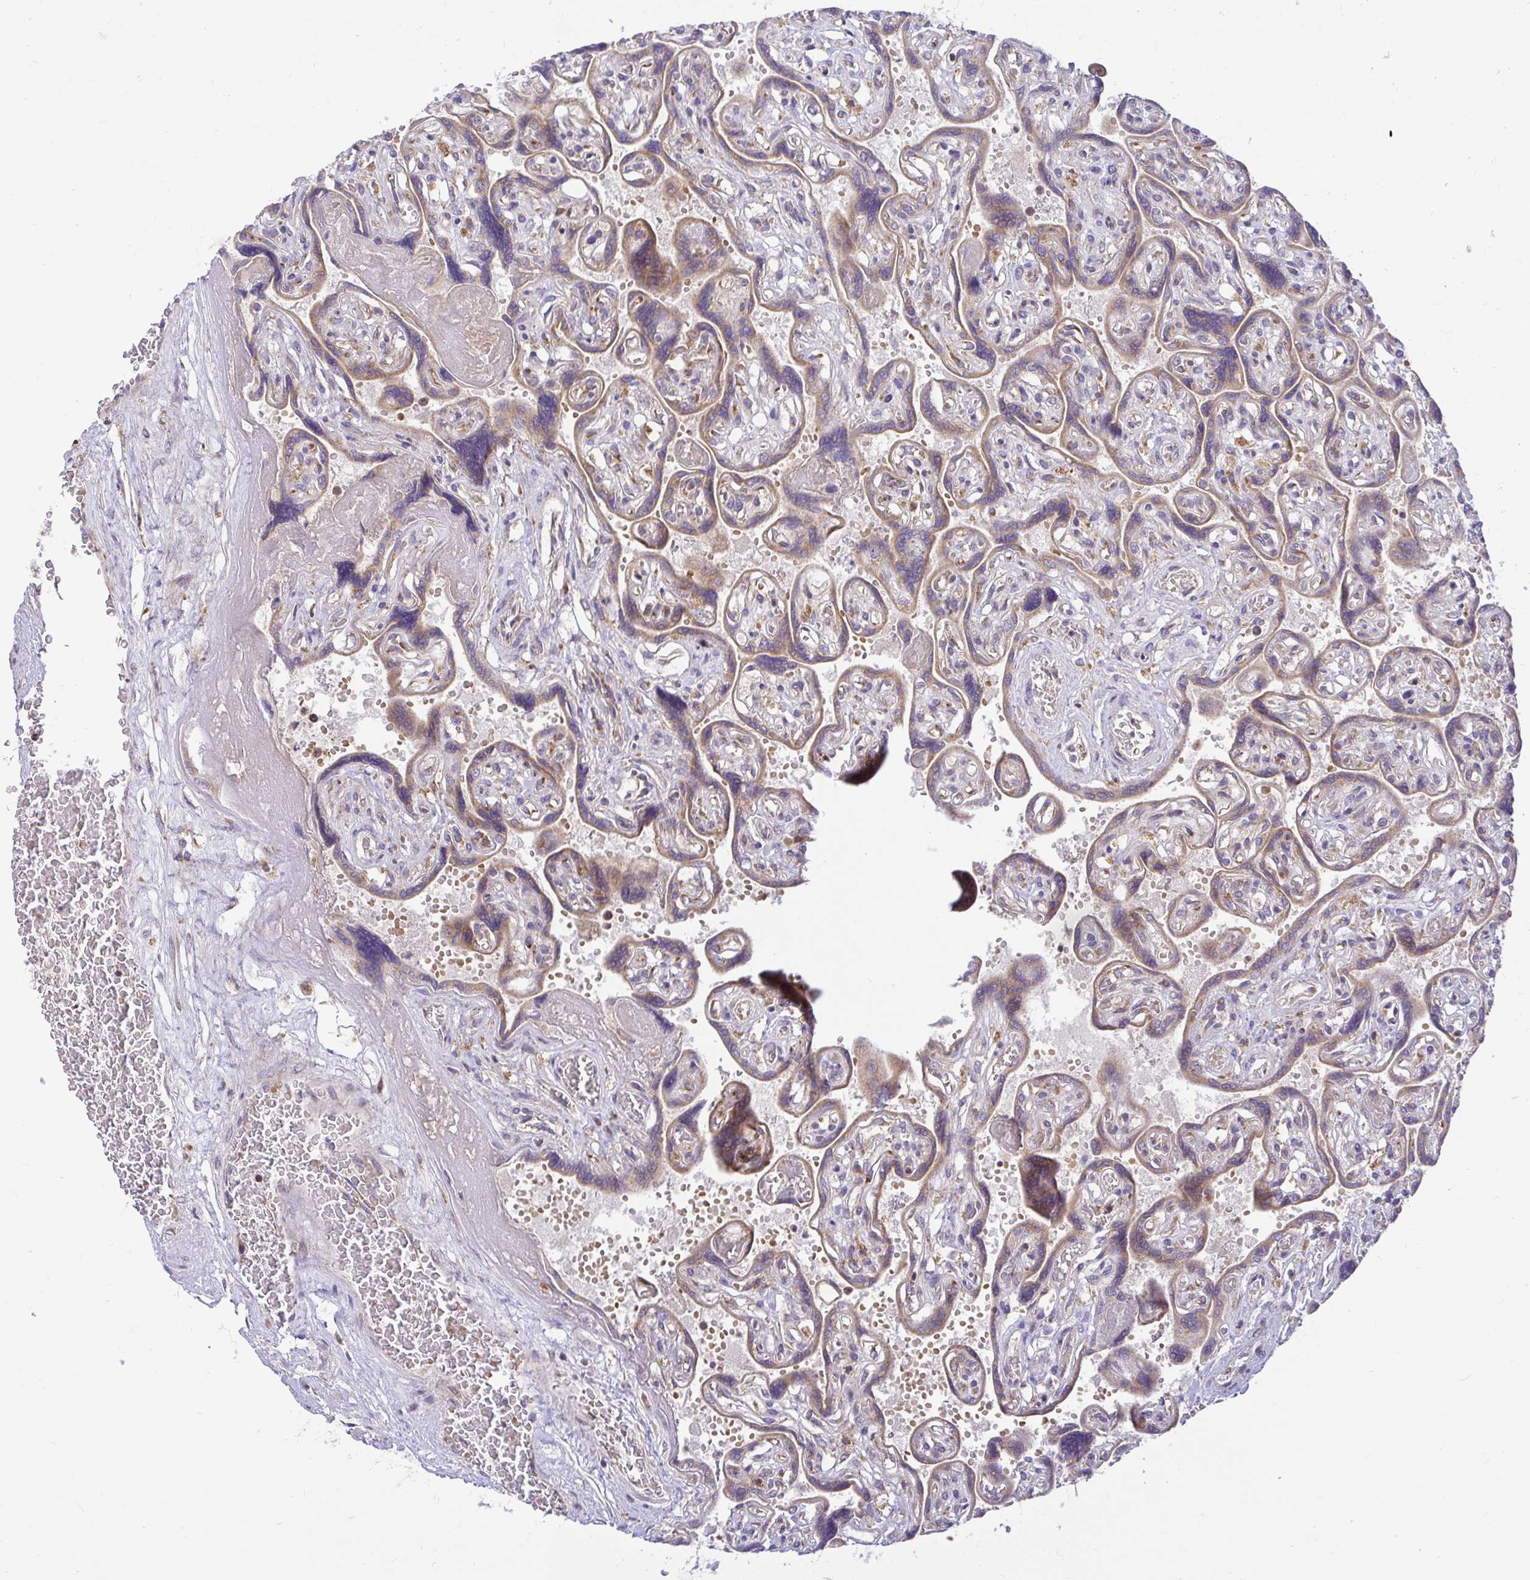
{"staining": {"intensity": "moderate", "quantity": "25%-75%", "location": "cytoplasmic/membranous"}, "tissue": "placenta", "cell_type": "Decidual cells", "image_type": "normal", "snomed": [{"axis": "morphology", "description": "Normal tissue, NOS"}, {"axis": "topography", "description": "Placenta"}], "caption": "Normal placenta was stained to show a protein in brown. There is medium levels of moderate cytoplasmic/membranous positivity in about 25%-75% of decidual cells. The staining was performed using DAB (3,3'-diaminobenzidine), with brown indicating positive protein expression. Nuclei are stained blue with hematoxylin.", "gene": "VTI1B", "patient": {"sex": "female", "age": 32}}